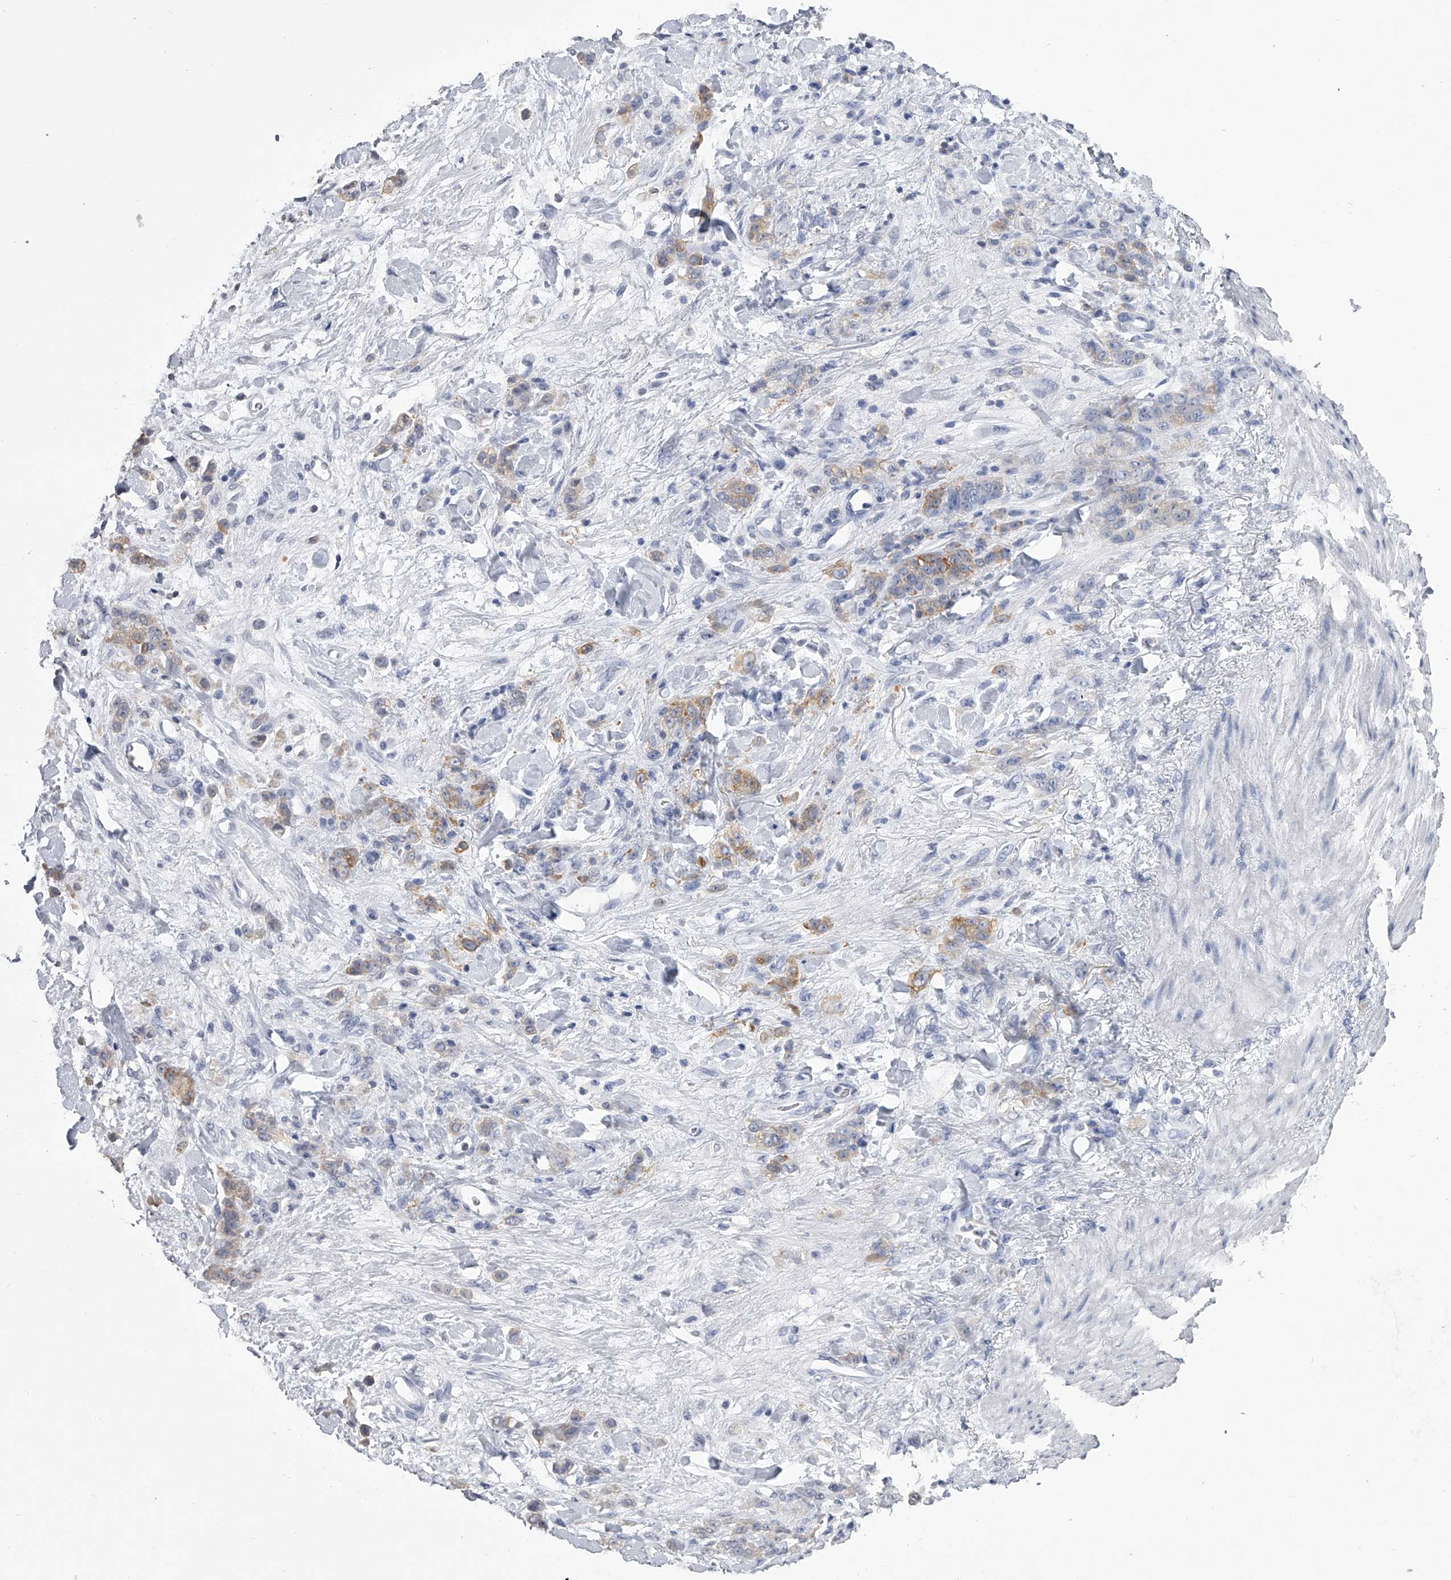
{"staining": {"intensity": "weak", "quantity": "25%-75%", "location": "cytoplasmic/membranous"}, "tissue": "stomach cancer", "cell_type": "Tumor cells", "image_type": "cancer", "snomed": [{"axis": "morphology", "description": "Normal tissue, NOS"}, {"axis": "morphology", "description": "Adenocarcinoma, NOS"}, {"axis": "topography", "description": "Stomach"}], "caption": "The micrograph demonstrates immunohistochemical staining of stomach adenocarcinoma. There is weak cytoplasmic/membranous positivity is seen in approximately 25%-75% of tumor cells. (IHC, brightfield microscopy, high magnification).", "gene": "TASP1", "patient": {"sex": "male", "age": 82}}